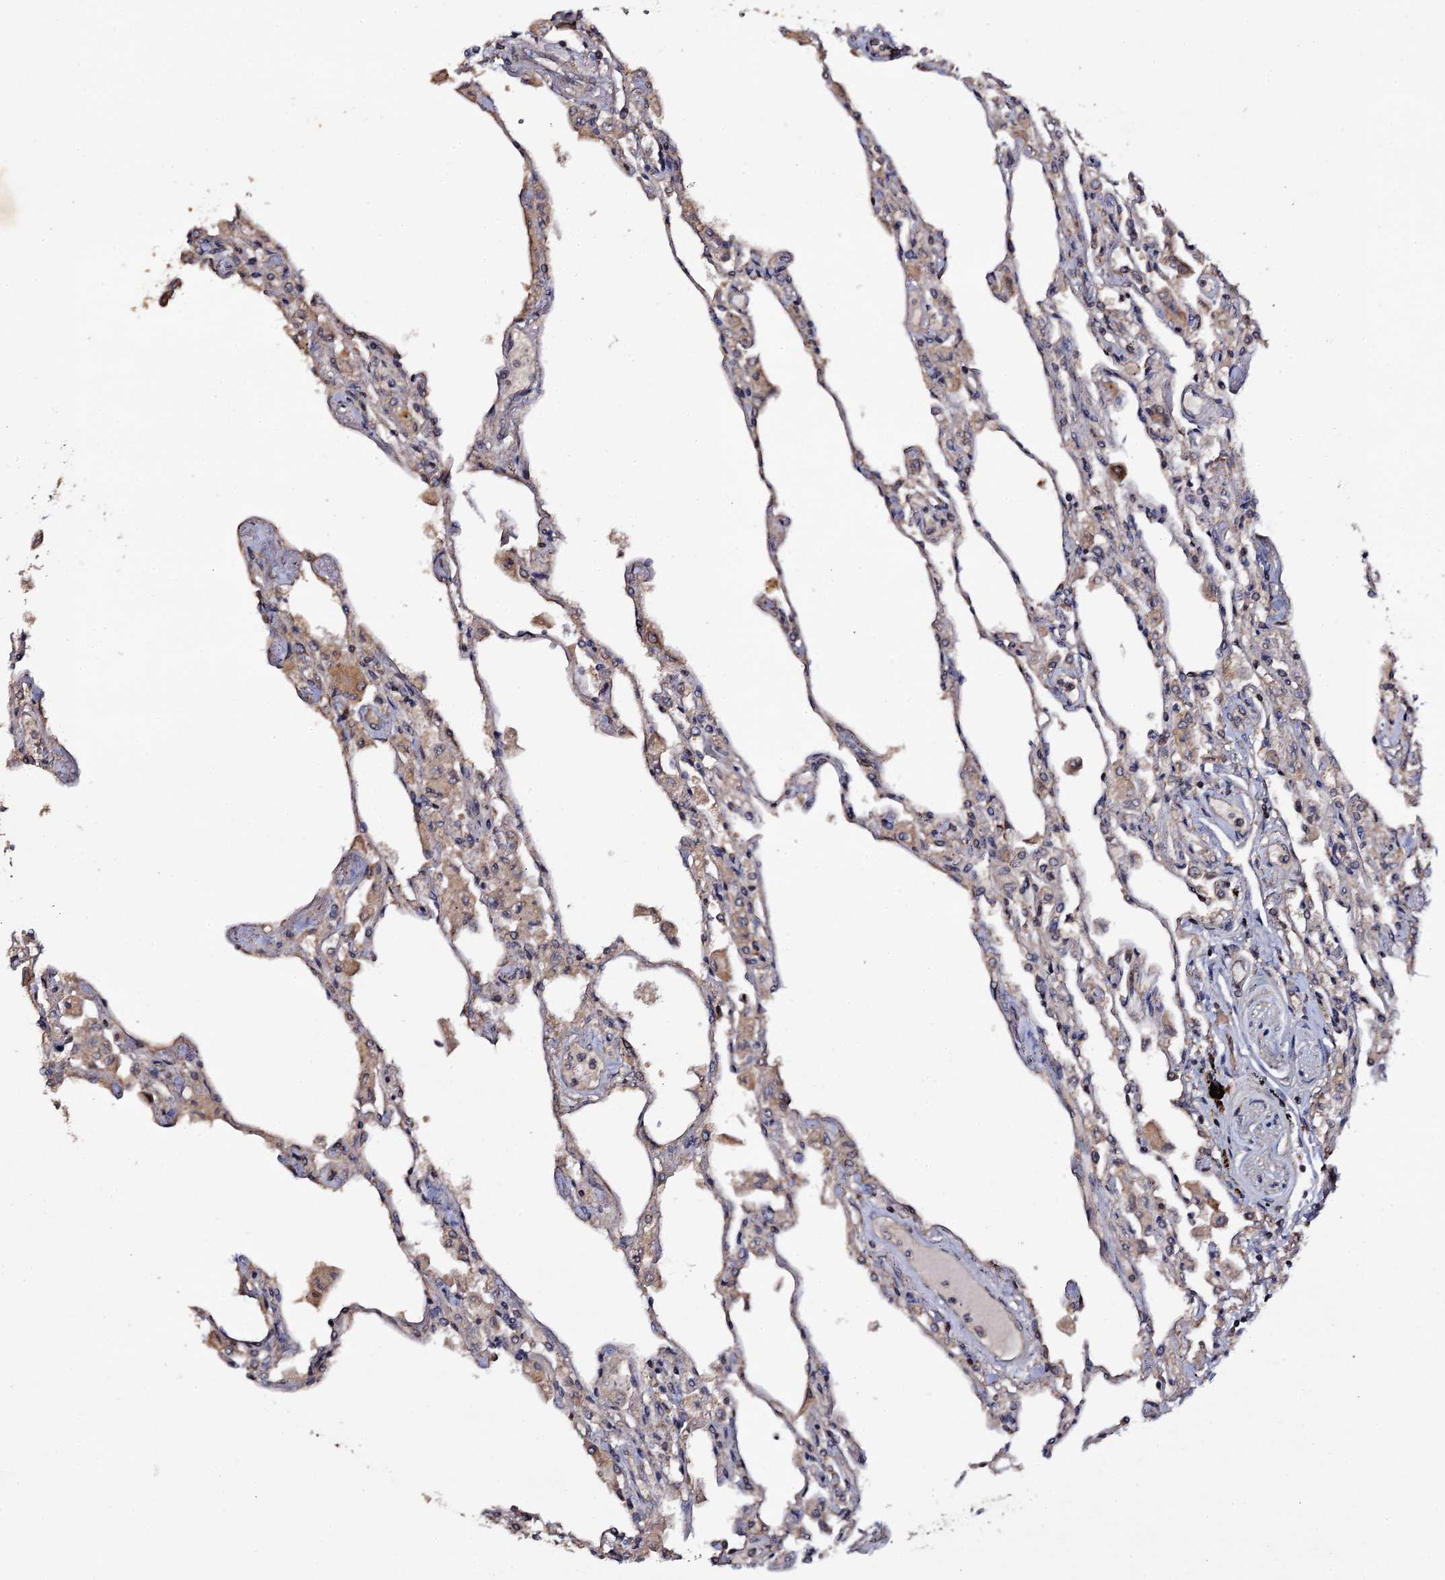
{"staining": {"intensity": "weak", "quantity": "25%-75%", "location": "cytoplasmic/membranous"}, "tissue": "lung", "cell_type": "Alveolar cells", "image_type": "normal", "snomed": [{"axis": "morphology", "description": "Normal tissue, NOS"}, {"axis": "topography", "description": "Bronchus"}, {"axis": "topography", "description": "Lung"}], "caption": "Immunohistochemical staining of unremarkable lung exhibits low levels of weak cytoplasmic/membranous staining in about 25%-75% of alveolar cells. (brown staining indicates protein expression, while blue staining denotes nuclei).", "gene": "TTC23", "patient": {"sex": "female", "age": 49}}